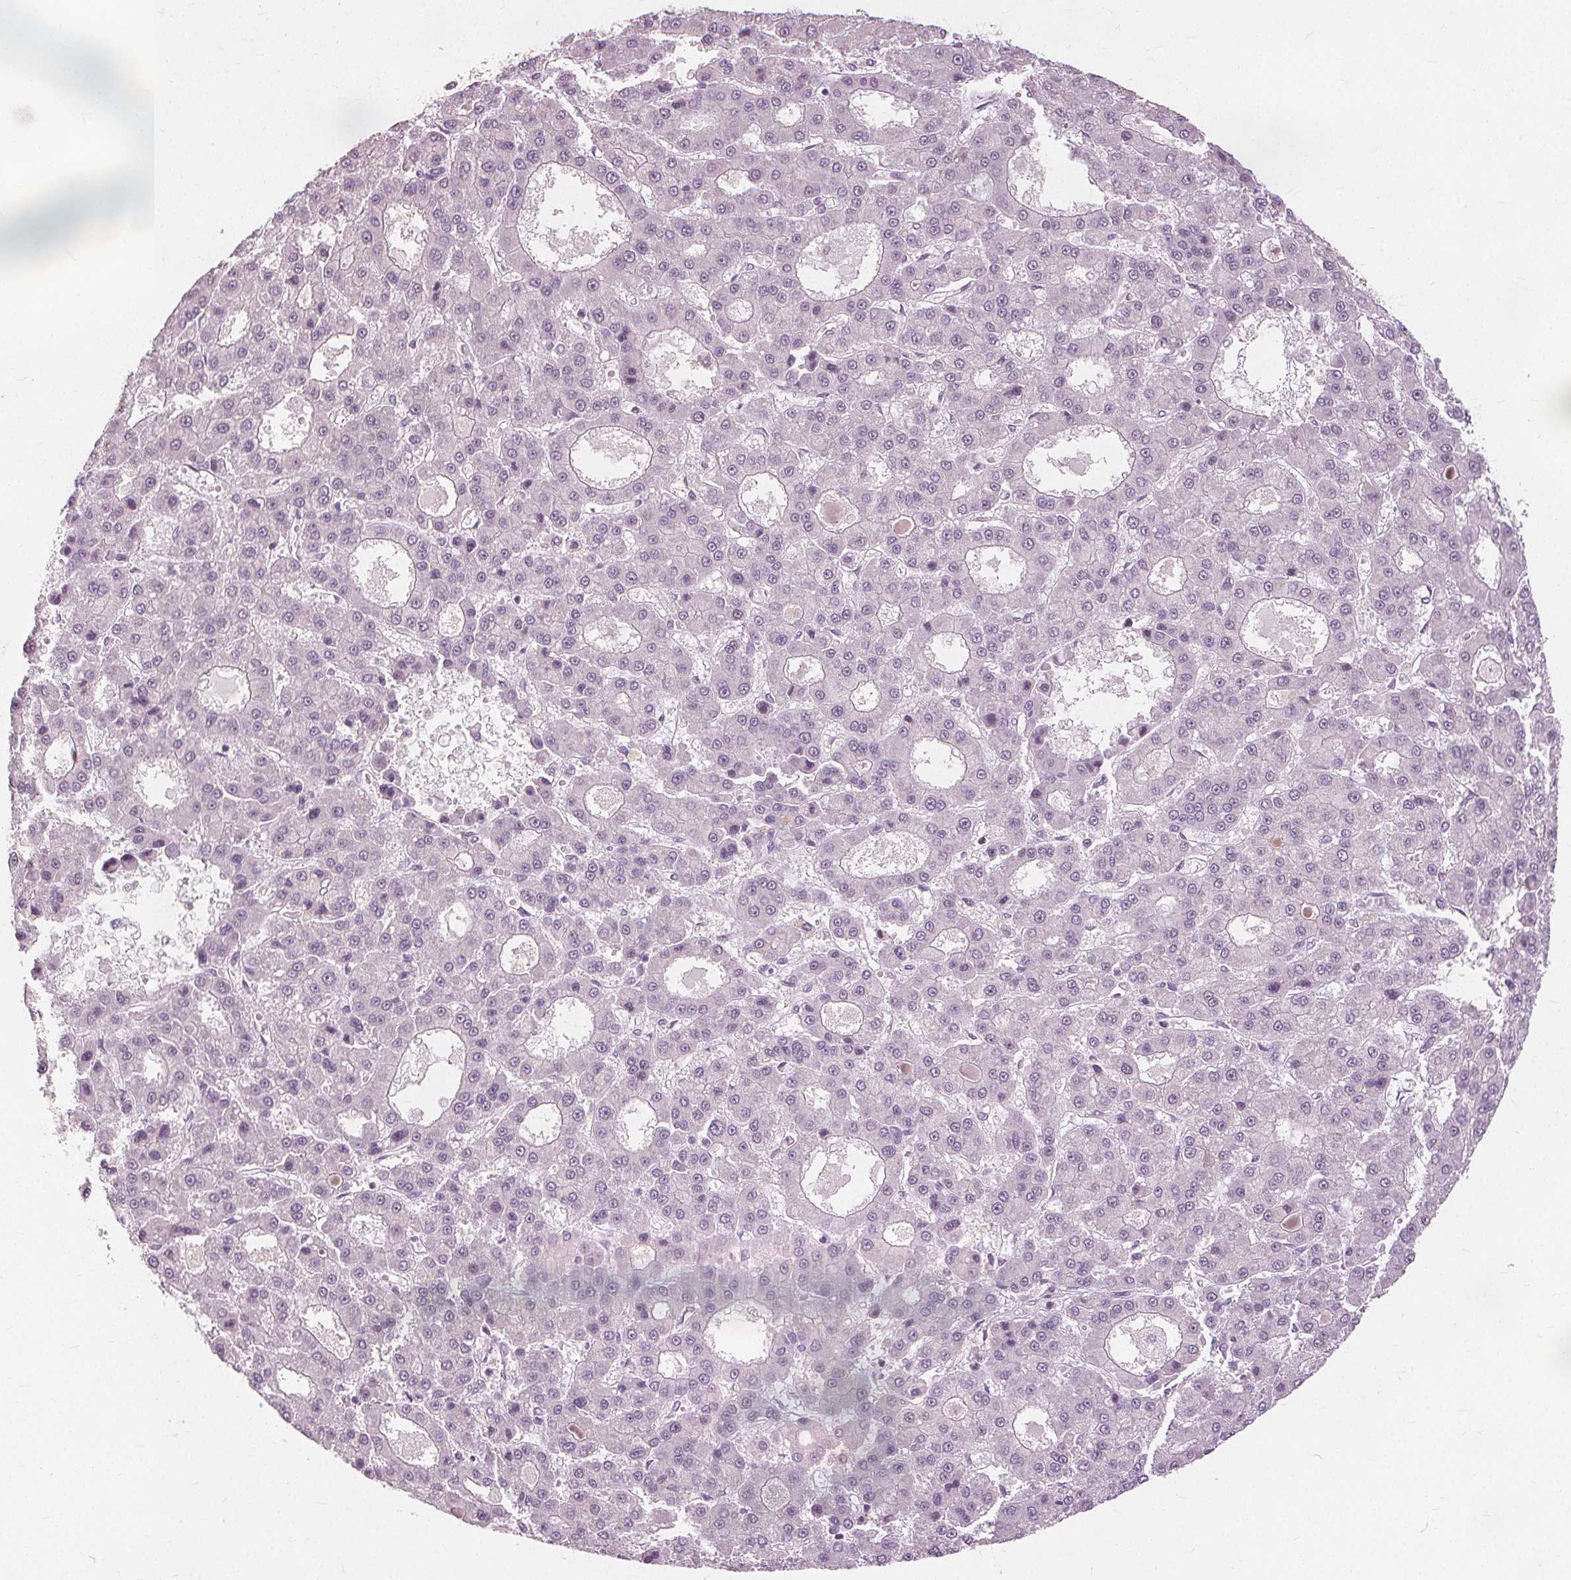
{"staining": {"intensity": "negative", "quantity": "none", "location": "none"}, "tissue": "liver cancer", "cell_type": "Tumor cells", "image_type": "cancer", "snomed": [{"axis": "morphology", "description": "Carcinoma, Hepatocellular, NOS"}, {"axis": "topography", "description": "Liver"}], "caption": "There is no significant staining in tumor cells of hepatocellular carcinoma (liver).", "gene": "SFTPD", "patient": {"sex": "male", "age": 70}}